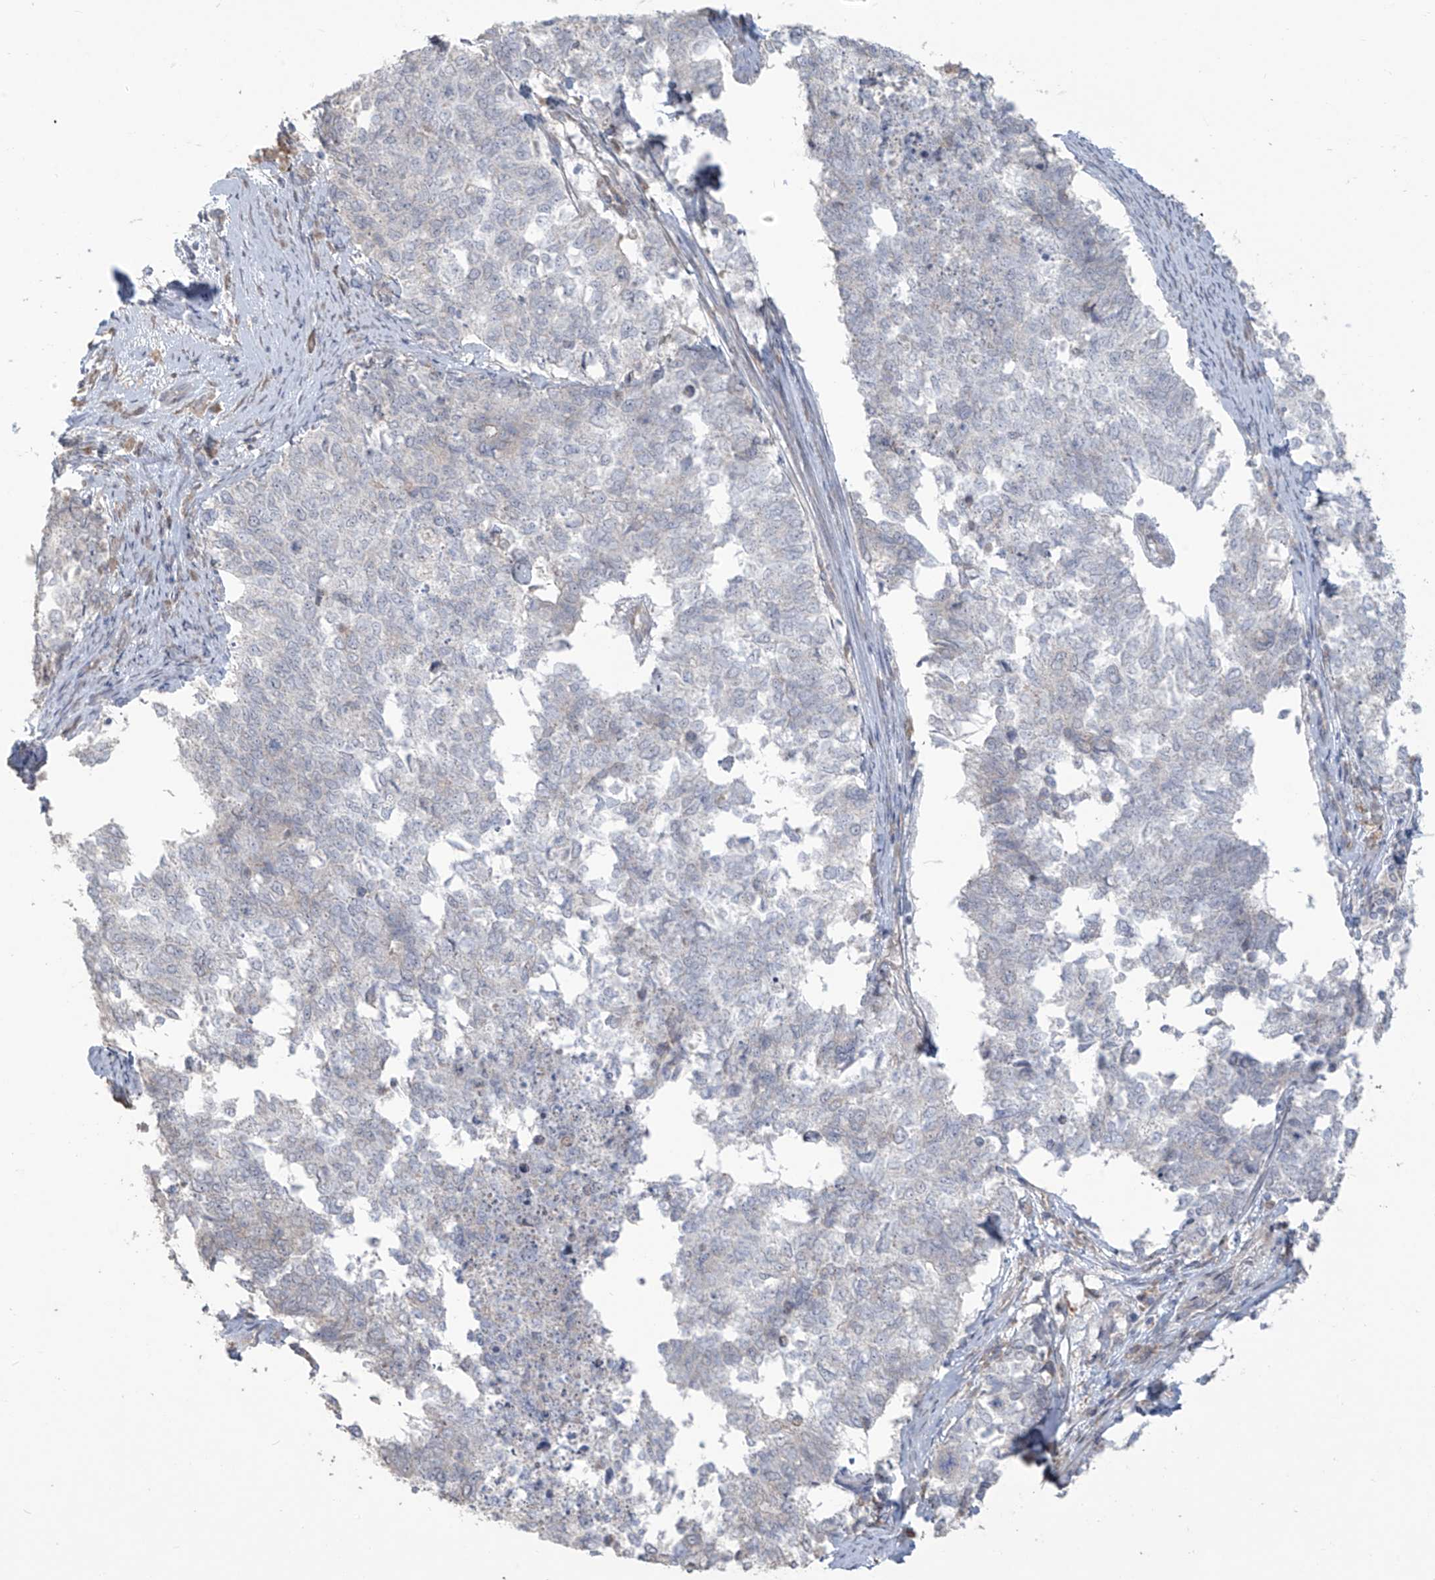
{"staining": {"intensity": "negative", "quantity": "none", "location": "none"}, "tissue": "cervical cancer", "cell_type": "Tumor cells", "image_type": "cancer", "snomed": [{"axis": "morphology", "description": "Squamous cell carcinoma, NOS"}, {"axis": "topography", "description": "Cervix"}], "caption": "High magnification brightfield microscopy of cervical squamous cell carcinoma stained with DAB (brown) and counterstained with hematoxylin (blue): tumor cells show no significant positivity.", "gene": "MAGIX", "patient": {"sex": "female", "age": 63}}